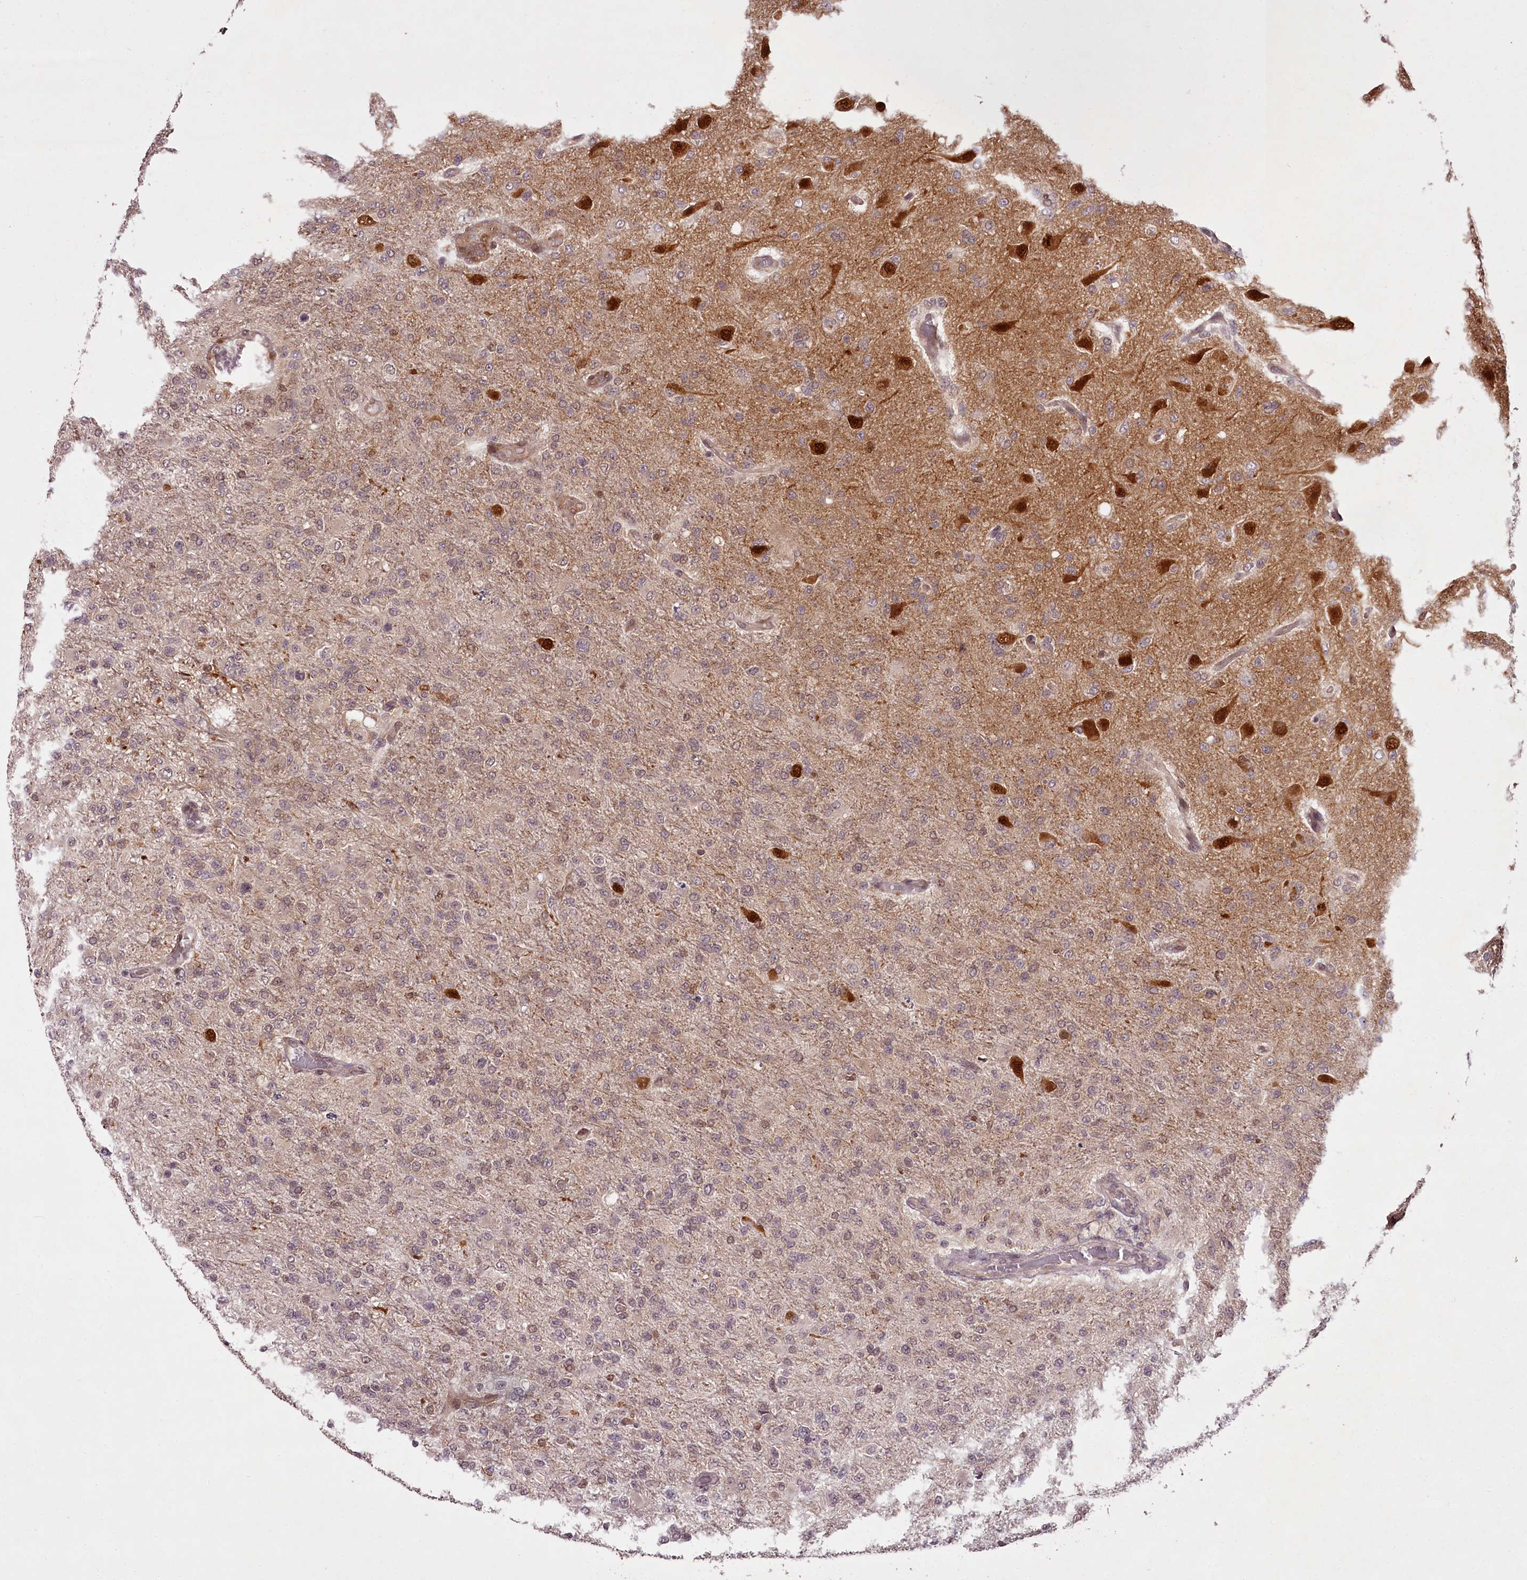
{"staining": {"intensity": "weak", "quantity": "<25%", "location": "cytoplasmic/membranous,nuclear"}, "tissue": "glioma", "cell_type": "Tumor cells", "image_type": "cancer", "snomed": [{"axis": "morphology", "description": "Glioma, malignant, High grade"}, {"axis": "topography", "description": "Brain"}], "caption": "High magnification brightfield microscopy of glioma stained with DAB (brown) and counterstained with hematoxylin (blue): tumor cells show no significant expression.", "gene": "CCDC92", "patient": {"sex": "female", "age": 74}}